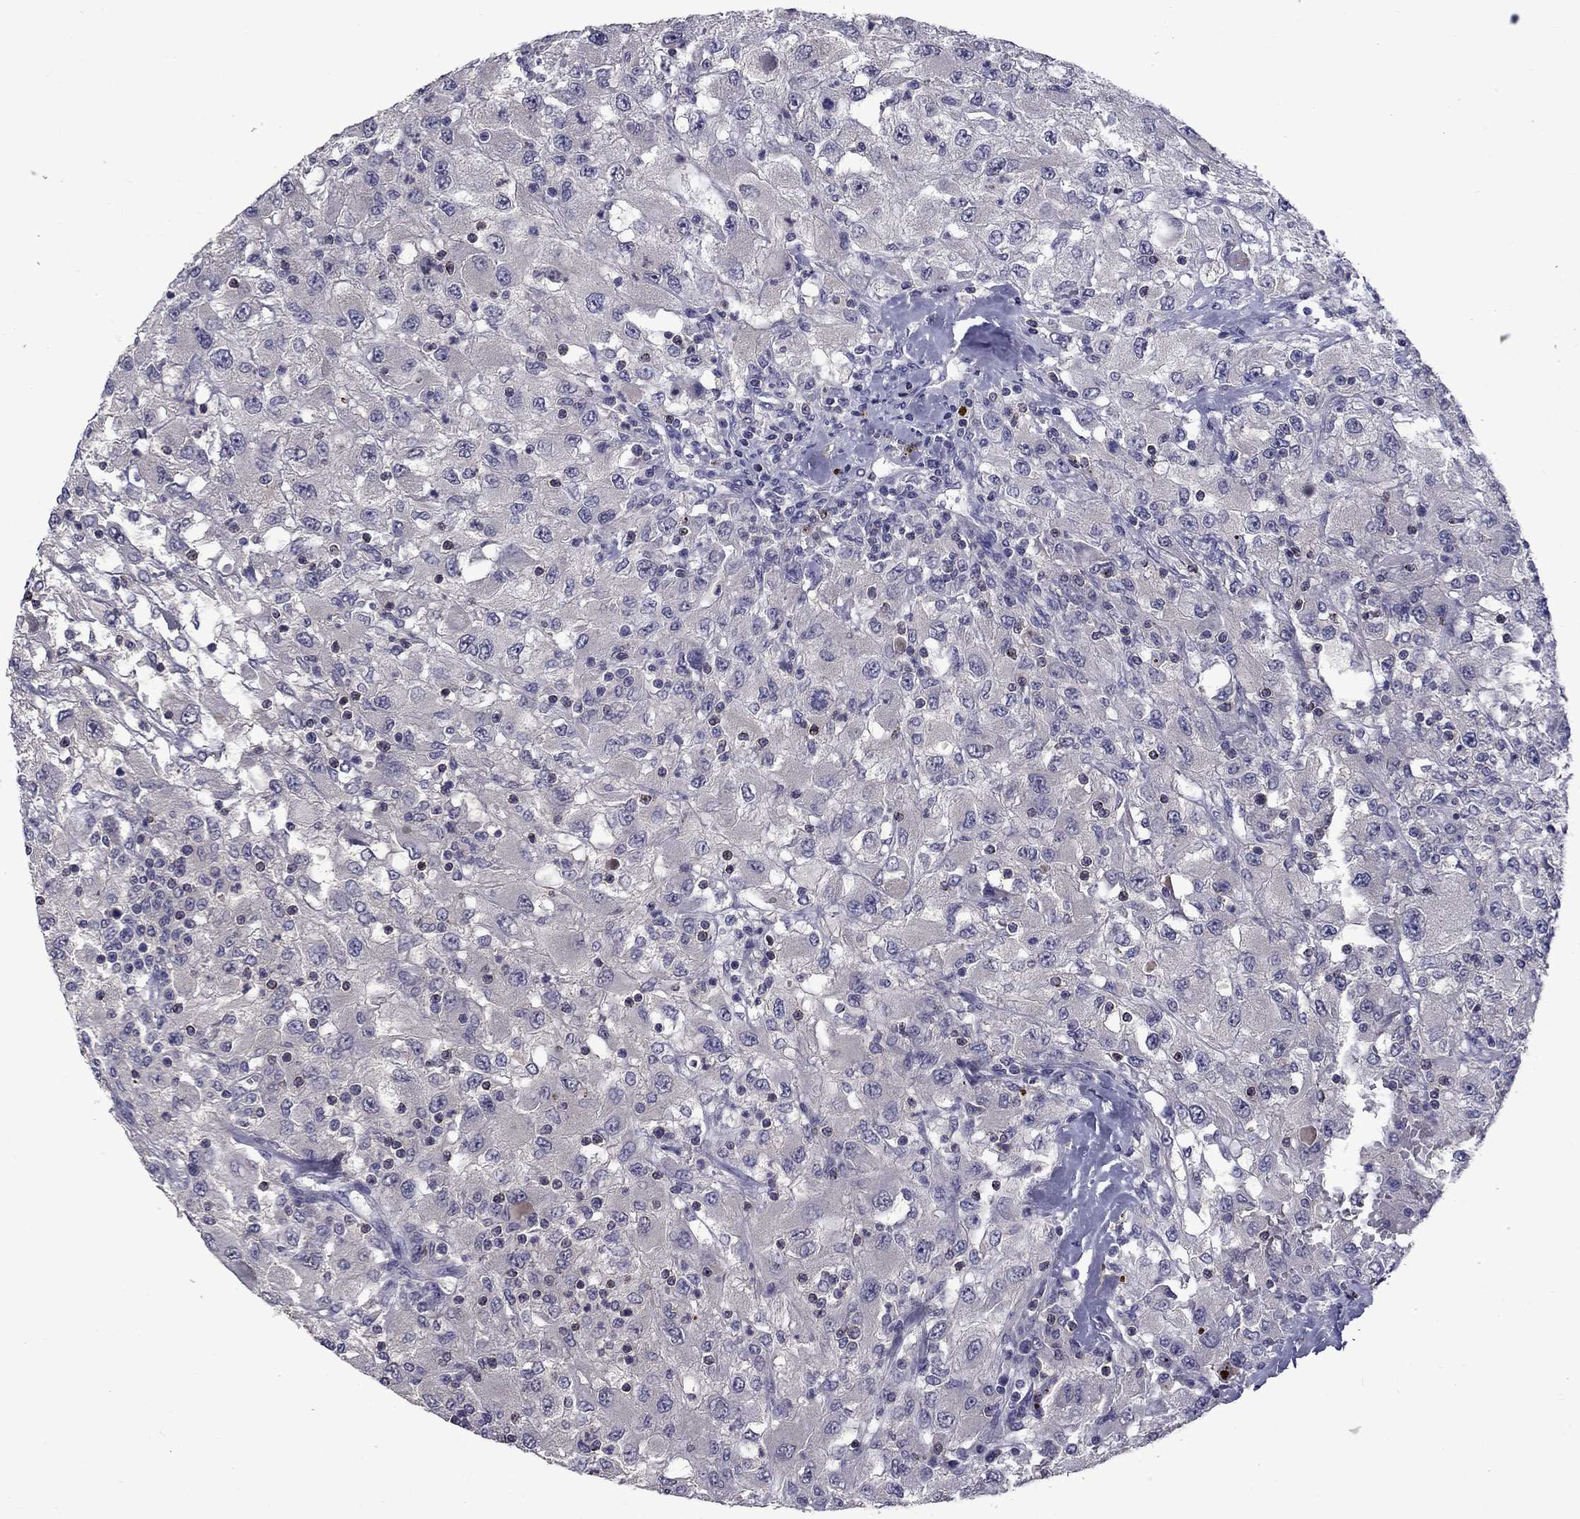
{"staining": {"intensity": "negative", "quantity": "none", "location": "none"}, "tissue": "renal cancer", "cell_type": "Tumor cells", "image_type": "cancer", "snomed": [{"axis": "morphology", "description": "Adenocarcinoma, NOS"}, {"axis": "topography", "description": "Kidney"}], "caption": "Tumor cells show no significant protein staining in adenocarcinoma (renal).", "gene": "SNTA1", "patient": {"sex": "female", "age": 67}}